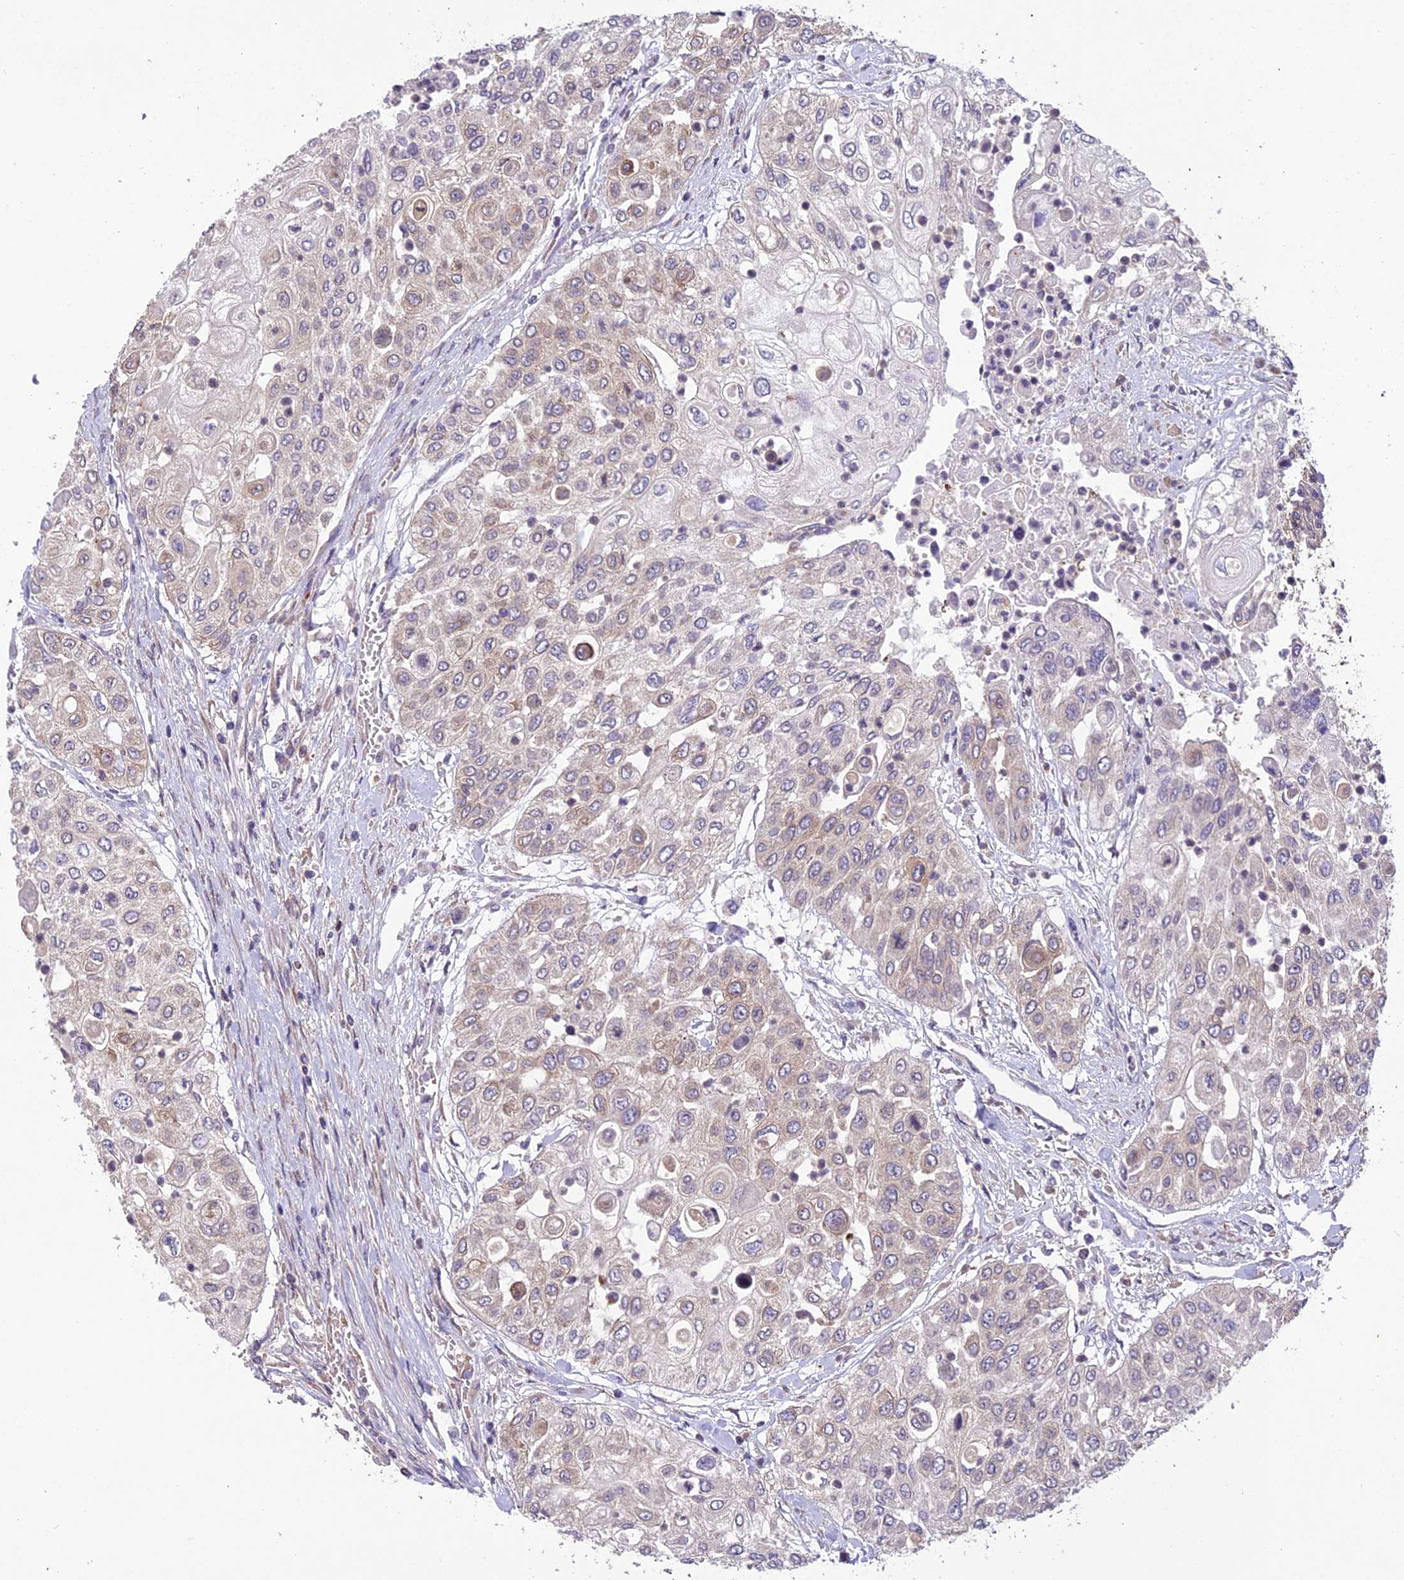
{"staining": {"intensity": "weak", "quantity": "25%-75%", "location": "cytoplasmic/membranous"}, "tissue": "urothelial cancer", "cell_type": "Tumor cells", "image_type": "cancer", "snomed": [{"axis": "morphology", "description": "Urothelial carcinoma, High grade"}, {"axis": "topography", "description": "Urinary bladder"}], "caption": "Human urothelial carcinoma (high-grade) stained with a brown dye exhibits weak cytoplasmic/membranous positive expression in about 25%-75% of tumor cells.", "gene": "CENPL", "patient": {"sex": "female", "age": 79}}